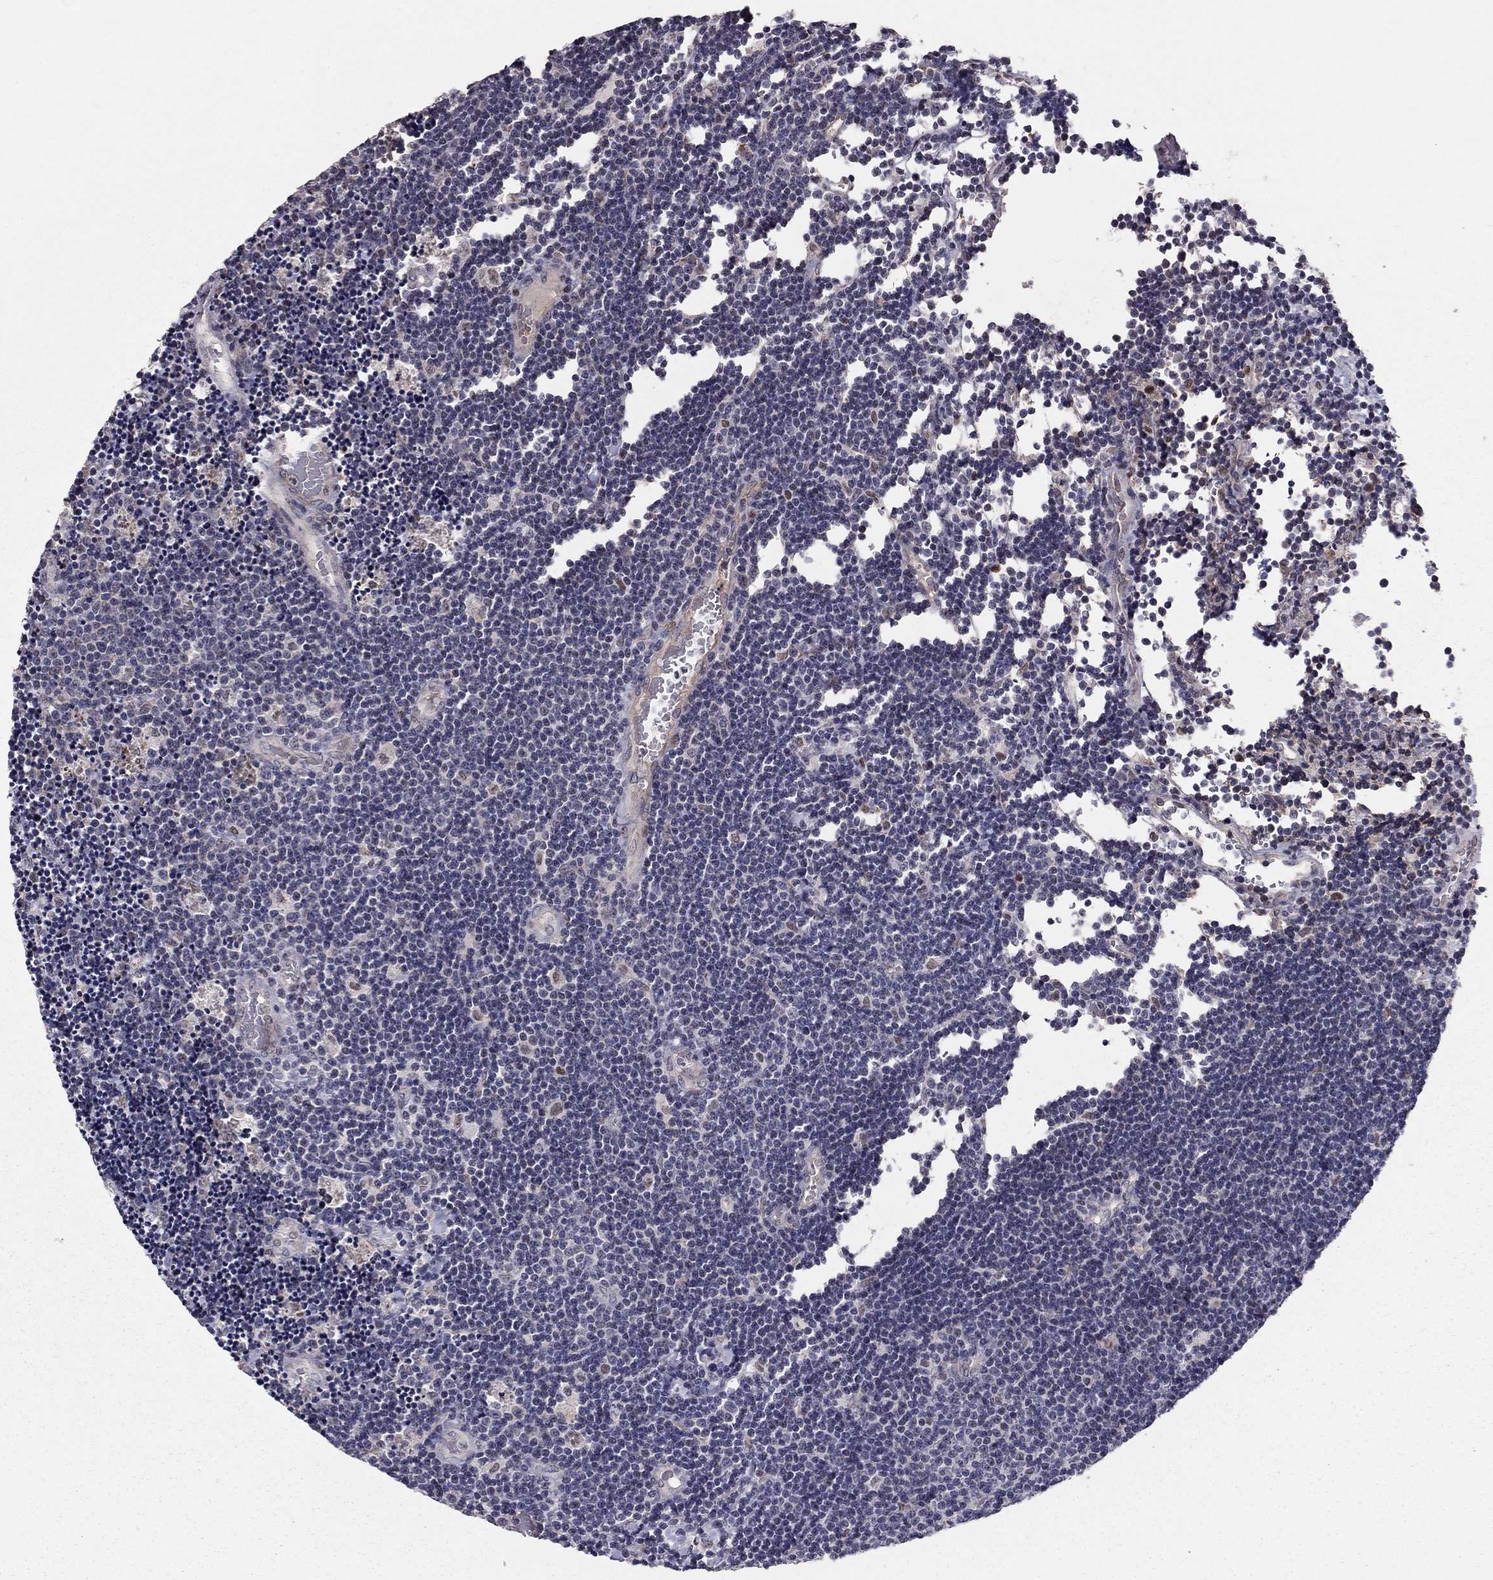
{"staining": {"intensity": "negative", "quantity": "none", "location": "none"}, "tissue": "lymphoma", "cell_type": "Tumor cells", "image_type": "cancer", "snomed": [{"axis": "morphology", "description": "Malignant lymphoma, non-Hodgkin's type, Low grade"}, {"axis": "topography", "description": "Brain"}], "caption": "This is an immunohistochemistry (IHC) photomicrograph of human lymphoma. There is no positivity in tumor cells.", "gene": "HCN1", "patient": {"sex": "female", "age": 66}}